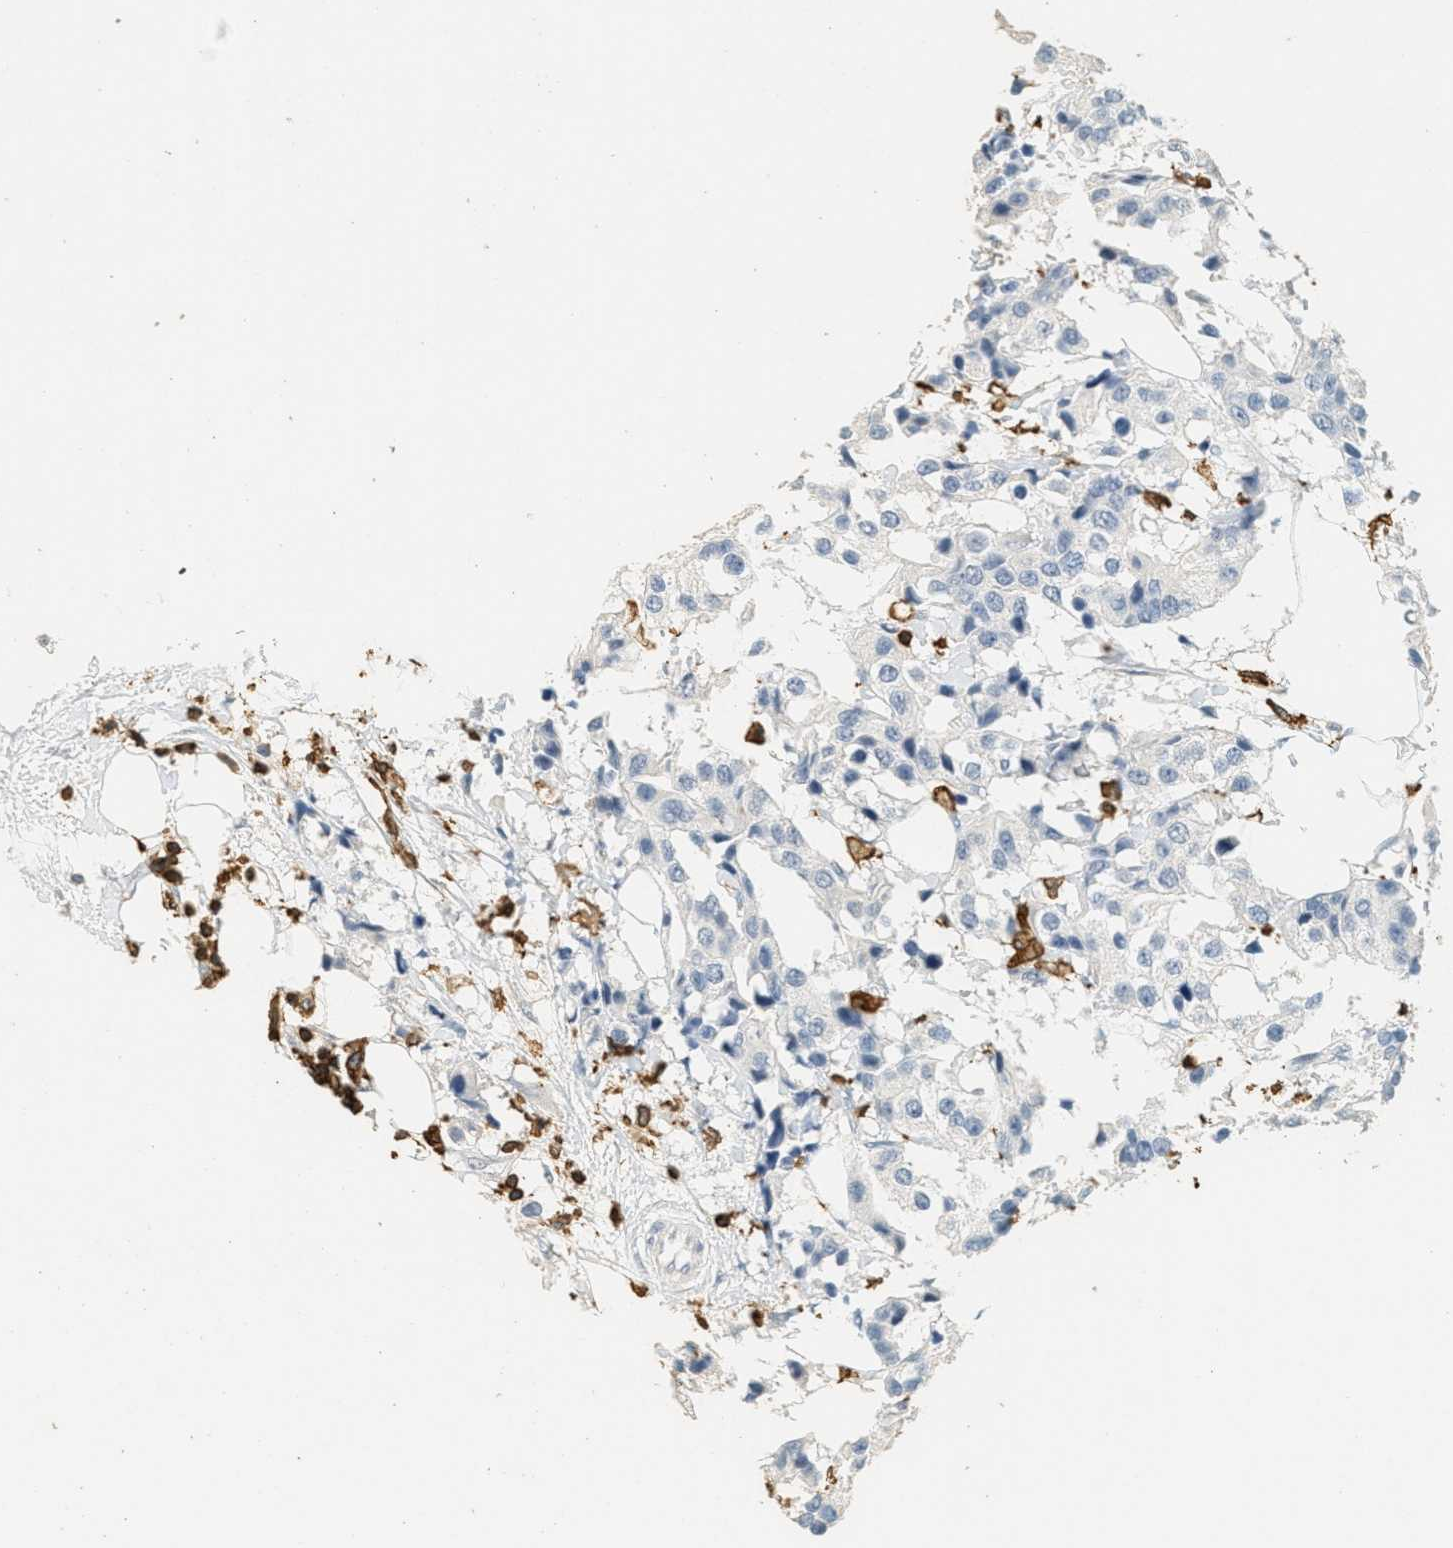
{"staining": {"intensity": "negative", "quantity": "none", "location": "none"}, "tissue": "breast cancer", "cell_type": "Tumor cells", "image_type": "cancer", "snomed": [{"axis": "morphology", "description": "Normal tissue, NOS"}, {"axis": "morphology", "description": "Duct carcinoma"}, {"axis": "topography", "description": "Breast"}], "caption": "This is an immunohistochemistry photomicrograph of human breast invasive ductal carcinoma. There is no positivity in tumor cells.", "gene": "LSP1", "patient": {"sex": "female", "age": 39}}